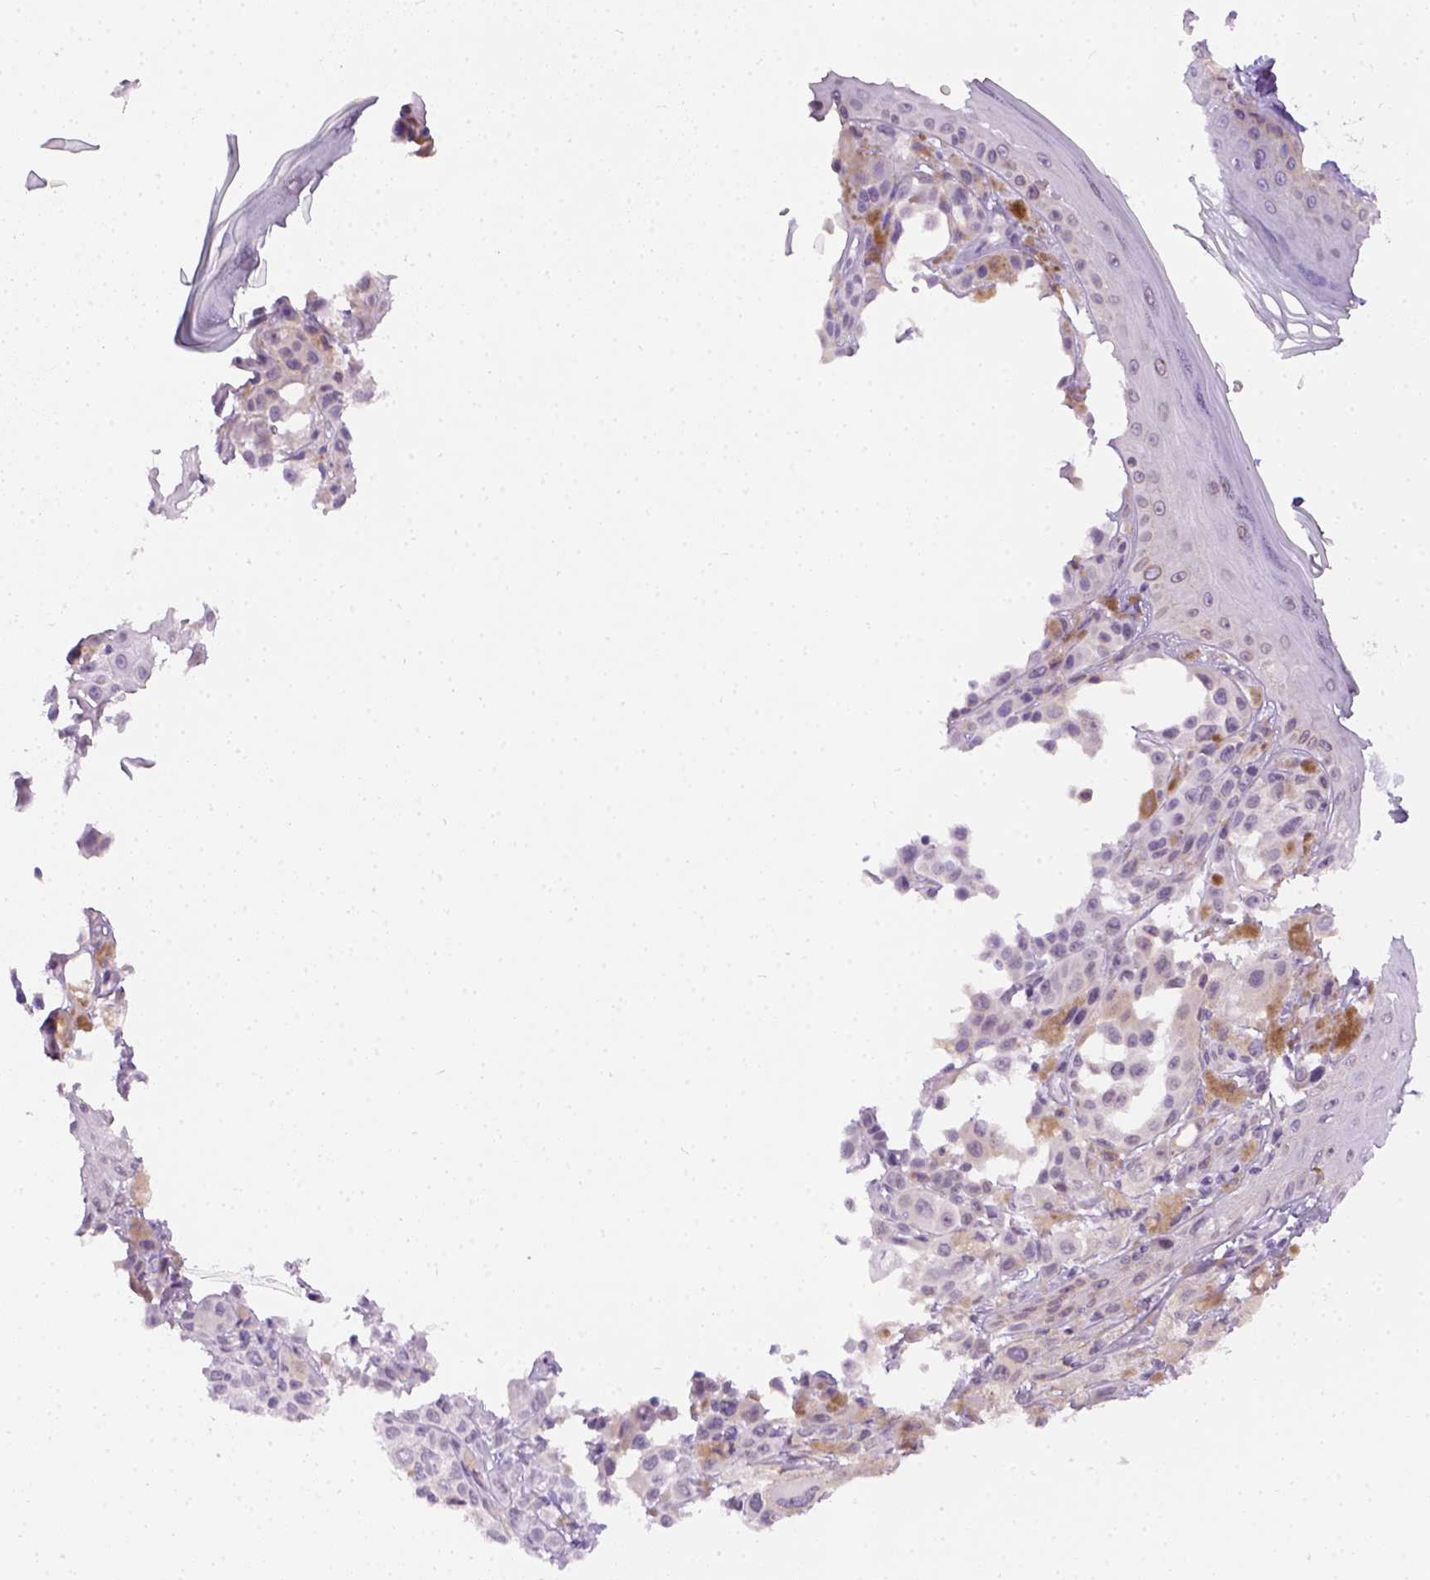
{"staining": {"intensity": "negative", "quantity": "none", "location": "none"}, "tissue": "melanoma", "cell_type": "Tumor cells", "image_type": "cancer", "snomed": [{"axis": "morphology", "description": "Malignant melanoma, NOS"}, {"axis": "topography", "description": "Skin"}], "caption": "Tumor cells show no significant expression in melanoma. (IHC, brightfield microscopy, high magnification).", "gene": "FAM184B", "patient": {"sex": "male", "age": 67}}